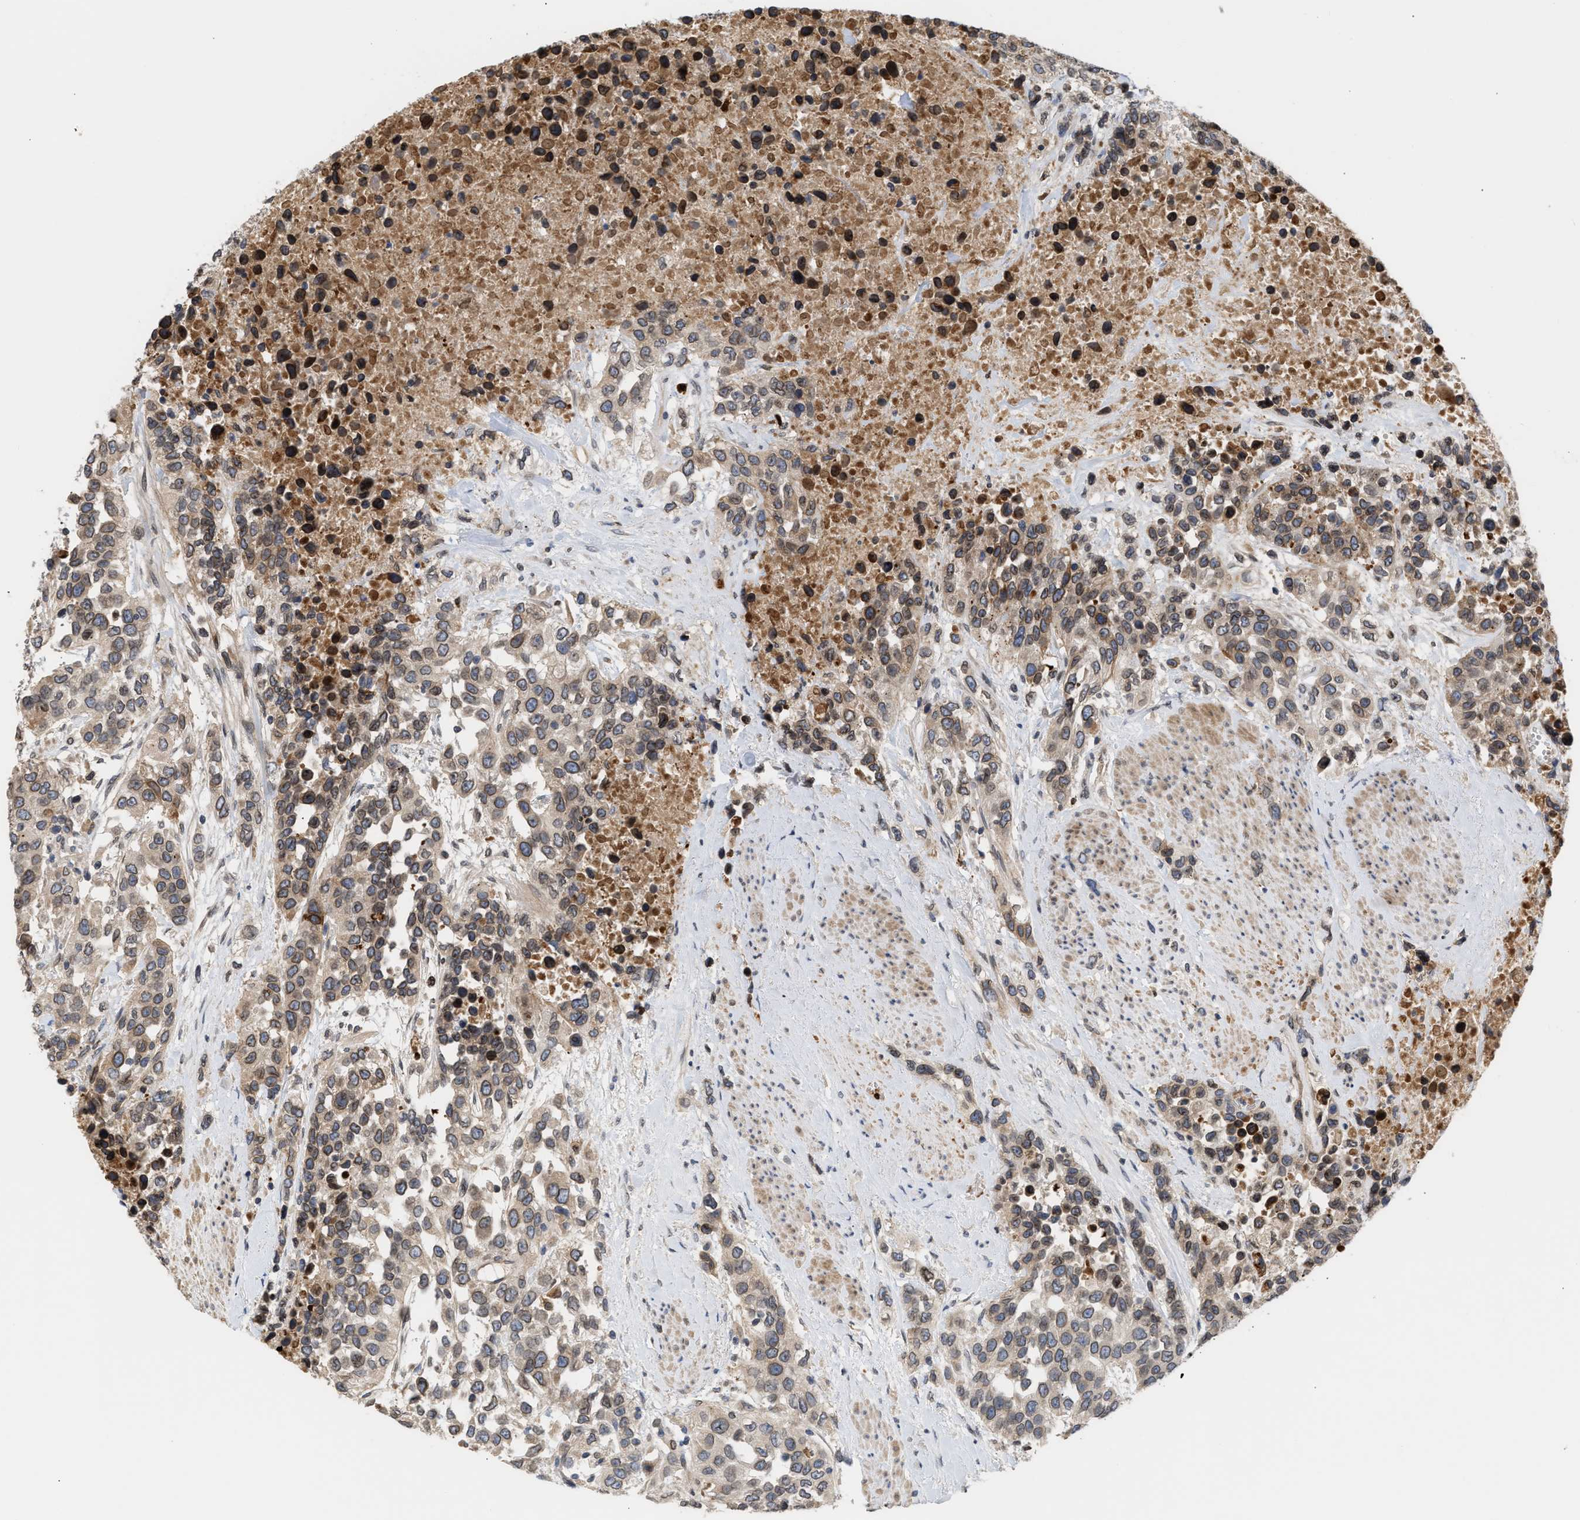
{"staining": {"intensity": "weak", "quantity": ">75%", "location": "cytoplasmic/membranous,nuclear"}, "tissue": "urothelial cancer", "cell_type": "Tumor cells", "image_type": "cancer", "snomed": [{"axis": "morphology", "description": "Urothelial carcinoma, High grade"}, {"axis": "topography", "description": "Urinary bladder"}], "caption": "Immunohistochemical staining of human urothelial carcinoma (high-grade) displays low levels of weak cytoplasmic/membranous and nuclear protein positivity in about >75% of tumor cells. The staining is performed using DAB brown chromogen to label protein expression. The nuclei are counter-stained blue using hematoxylin.", "gene": "NUP62", "patient": {"sex": "female", "age": 80}}